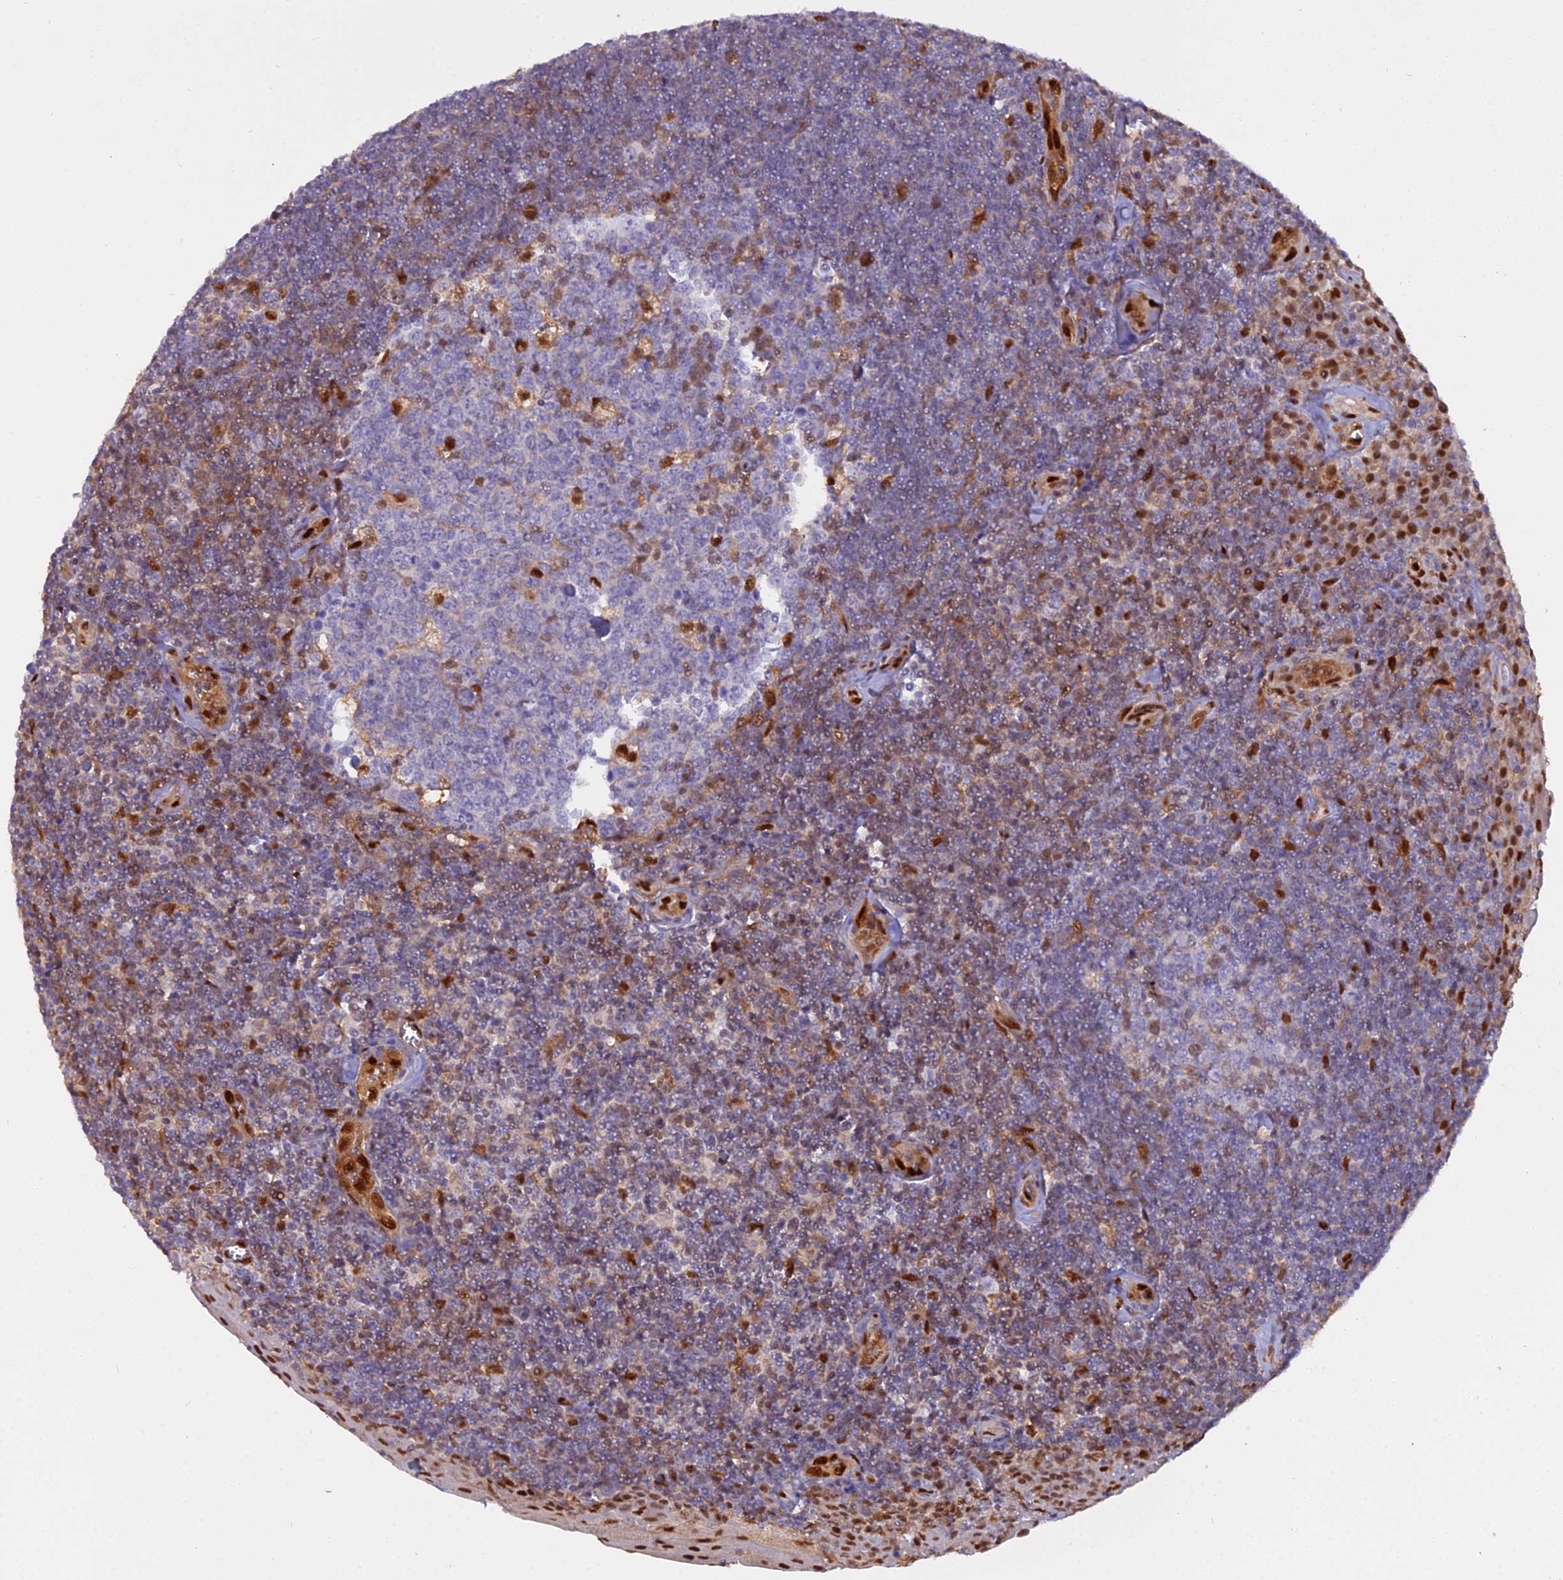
{"staining": {"intensity": "strong", "quantity": "<25%", "location": "cytoplasmic/membranous,nuclear"}, "tissue": "tonsil", "cell_type": "Germinal center cells", "image_type": "normal", "snomed": [{"axis": "morphology", "description": "Normal tissue, NOS"}, {"axis": "topography", "description": "Tonsil"}], "caption": "Strong cytoplasmic/membranous,nuclear protein staining is seen in approximately <25% of germinal center cells in tonsil.", "gene": "NPEPL1", "patient": {"sex": "male", "age": 27}}